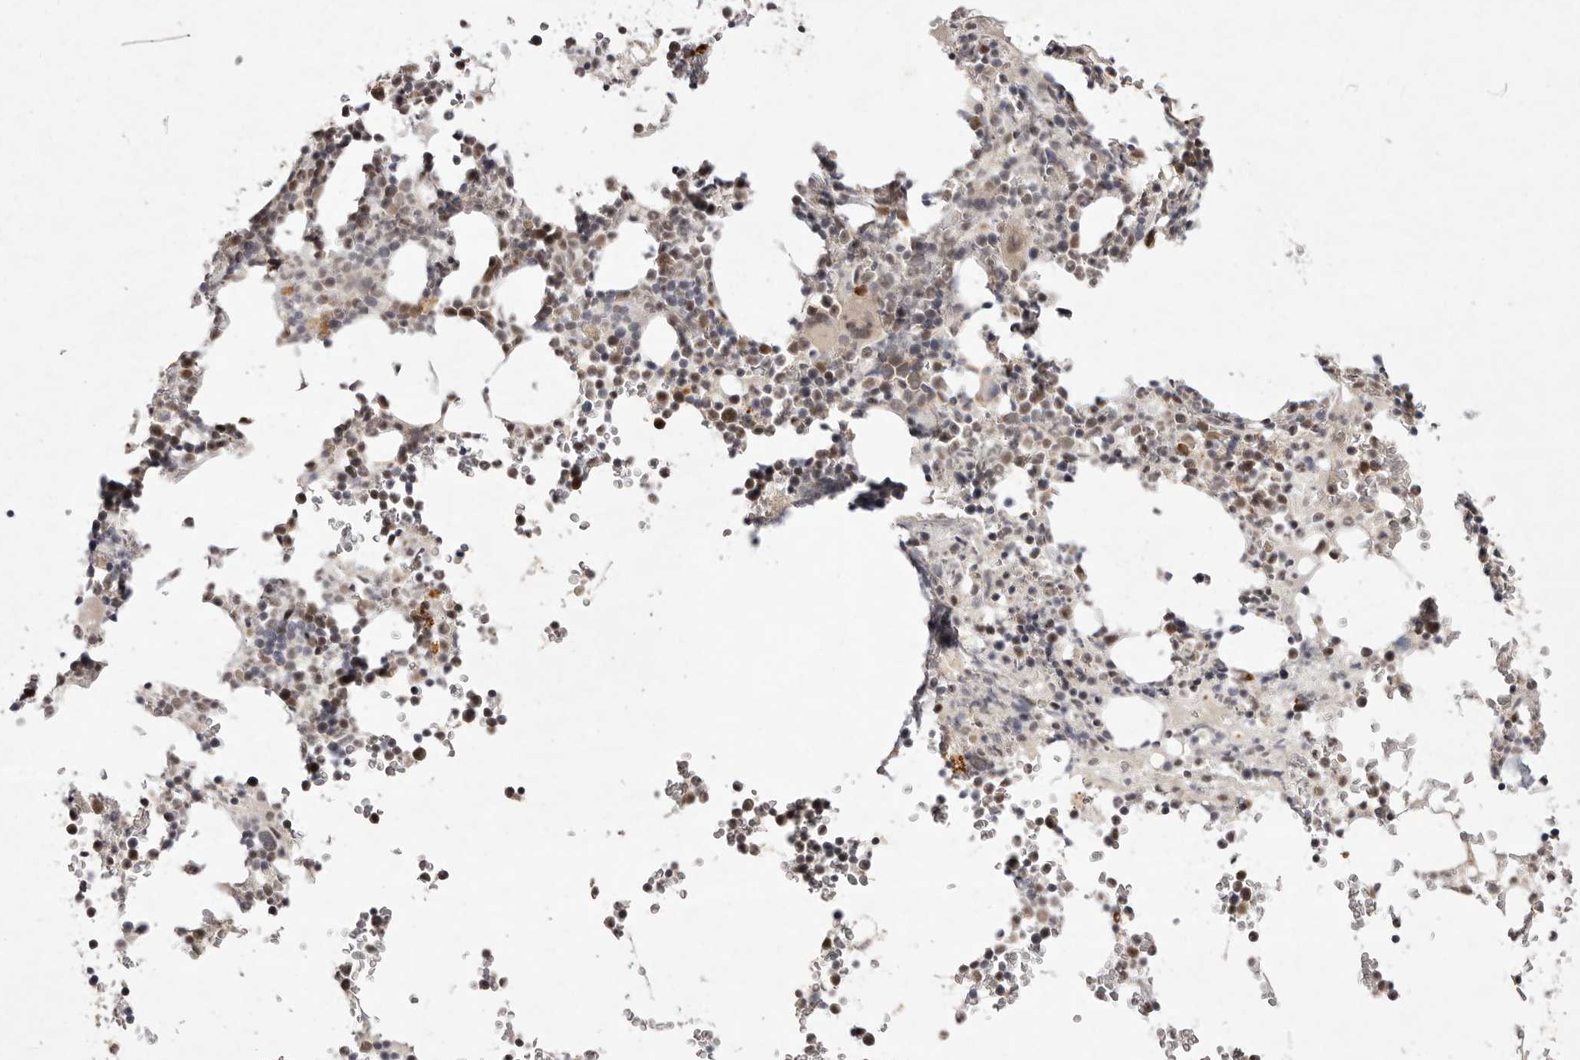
{"staining": {"intensity": "moderate", "quantity": "<25%", "location": "cytoplasmic/membranous,nuclear"}, "tissue": "bone marrow", "cell_type": "Hematopoietic cells", "image_type": "normal", "snomed": [{"axis": "morphology", "description": "Normal tissue, NOS"}, {"axis": "topography", "description": "Bone marrow"}], "caption": "Benign bone marrow demonstrates moderate cytoplasmic/membranous,nuclear expression in approximately <25% of hematopoietic cells, visualized by immunohistochemistry.", "gene": "BUD31", "patient": {"sex": "male", "age": 58}}